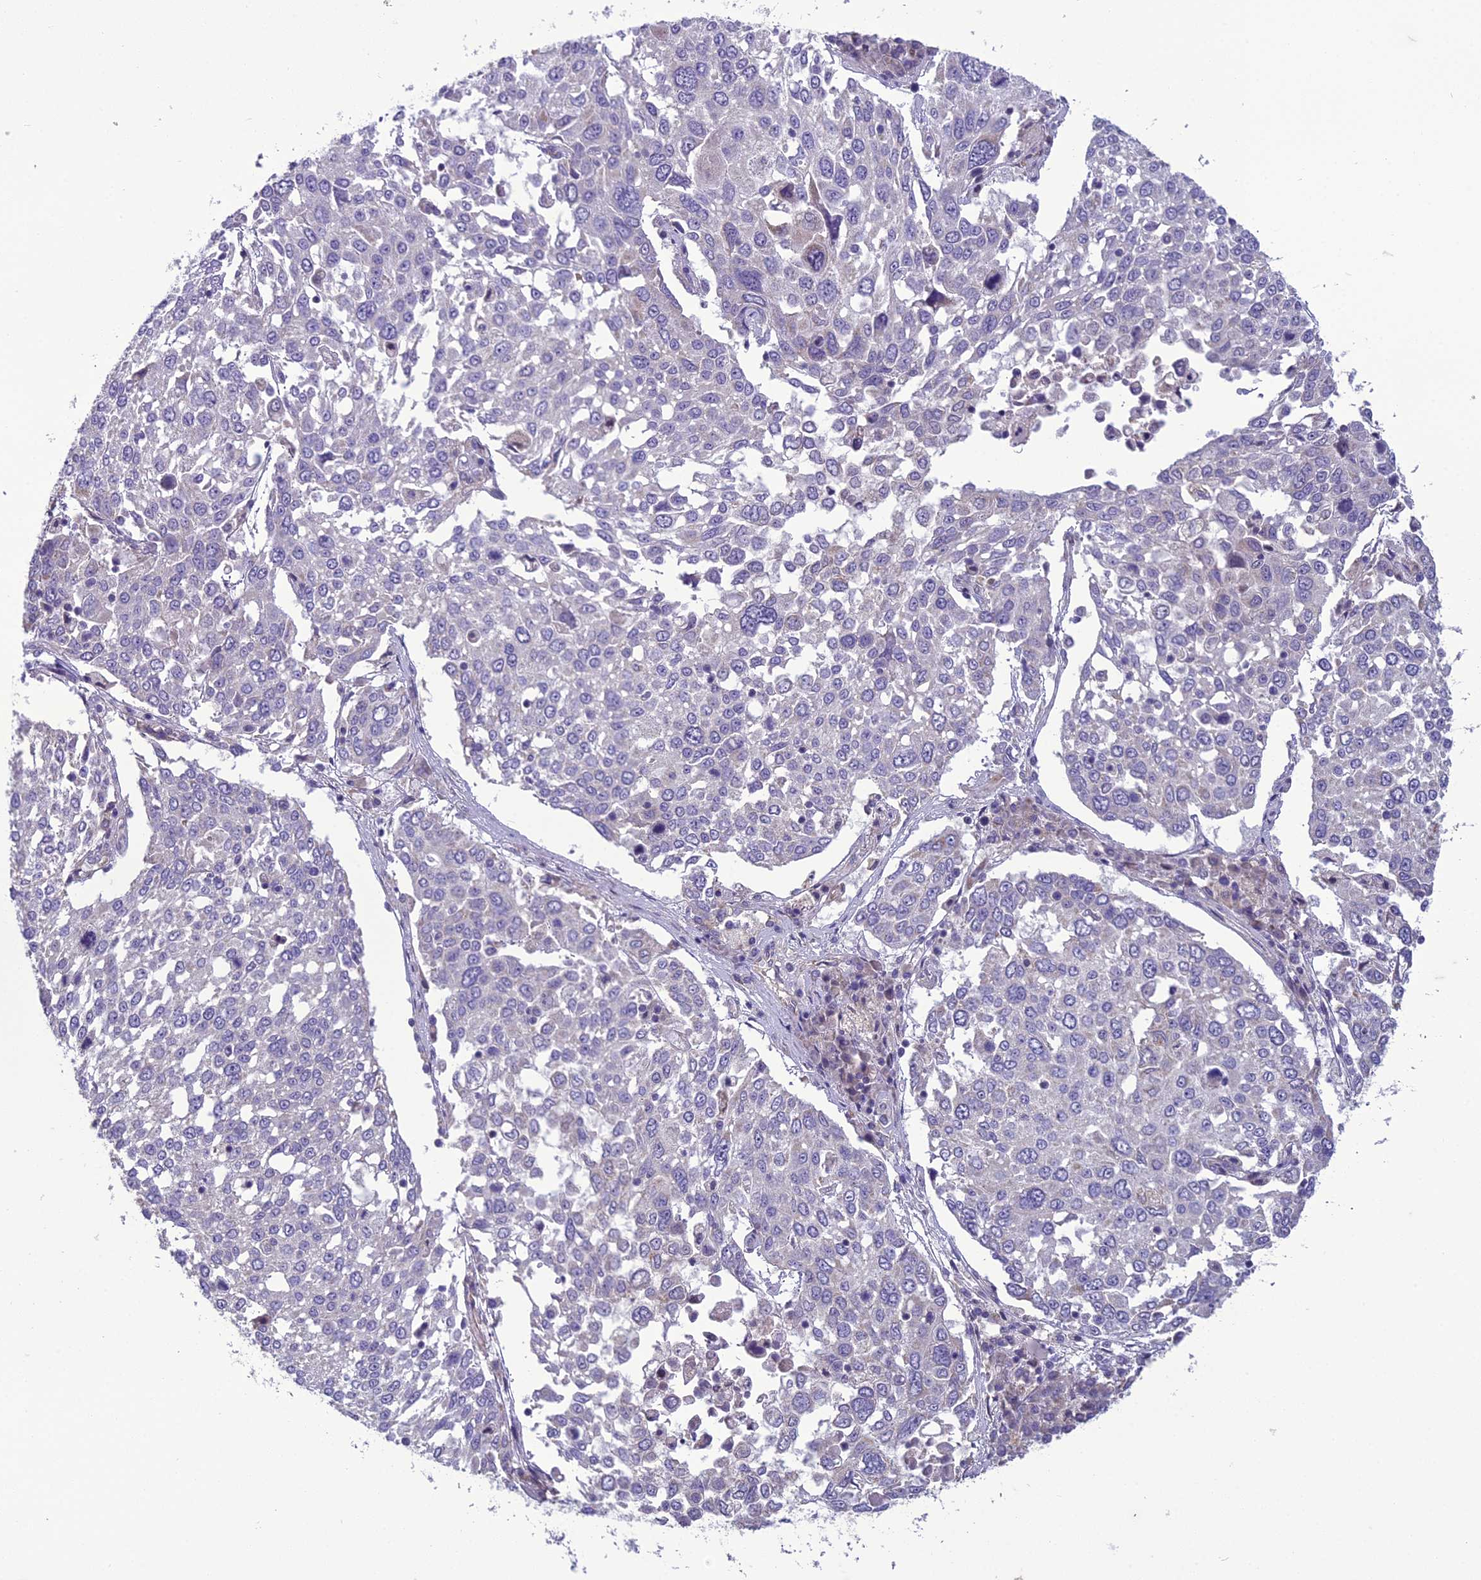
{"staining": {"intensity": "negative", "quantity": "none", "location": "none"}, "tissue": "lung cancer", "cell_type": "Tumor cells", "image_type": "cancer", "snomed": [{"axis": "morphology", "description": "Squamous cell carcinoma, NOS"}, {"axis": "topography", "description": "Lung"}], "caption": "Lung cancer (squamous cell carcinoma) stained for a protein using immunohistochemistry (IHC) exhibits no expression tumor cells.", "gene": "DUS2", "patient": {"sex": "male", "age": 65}}